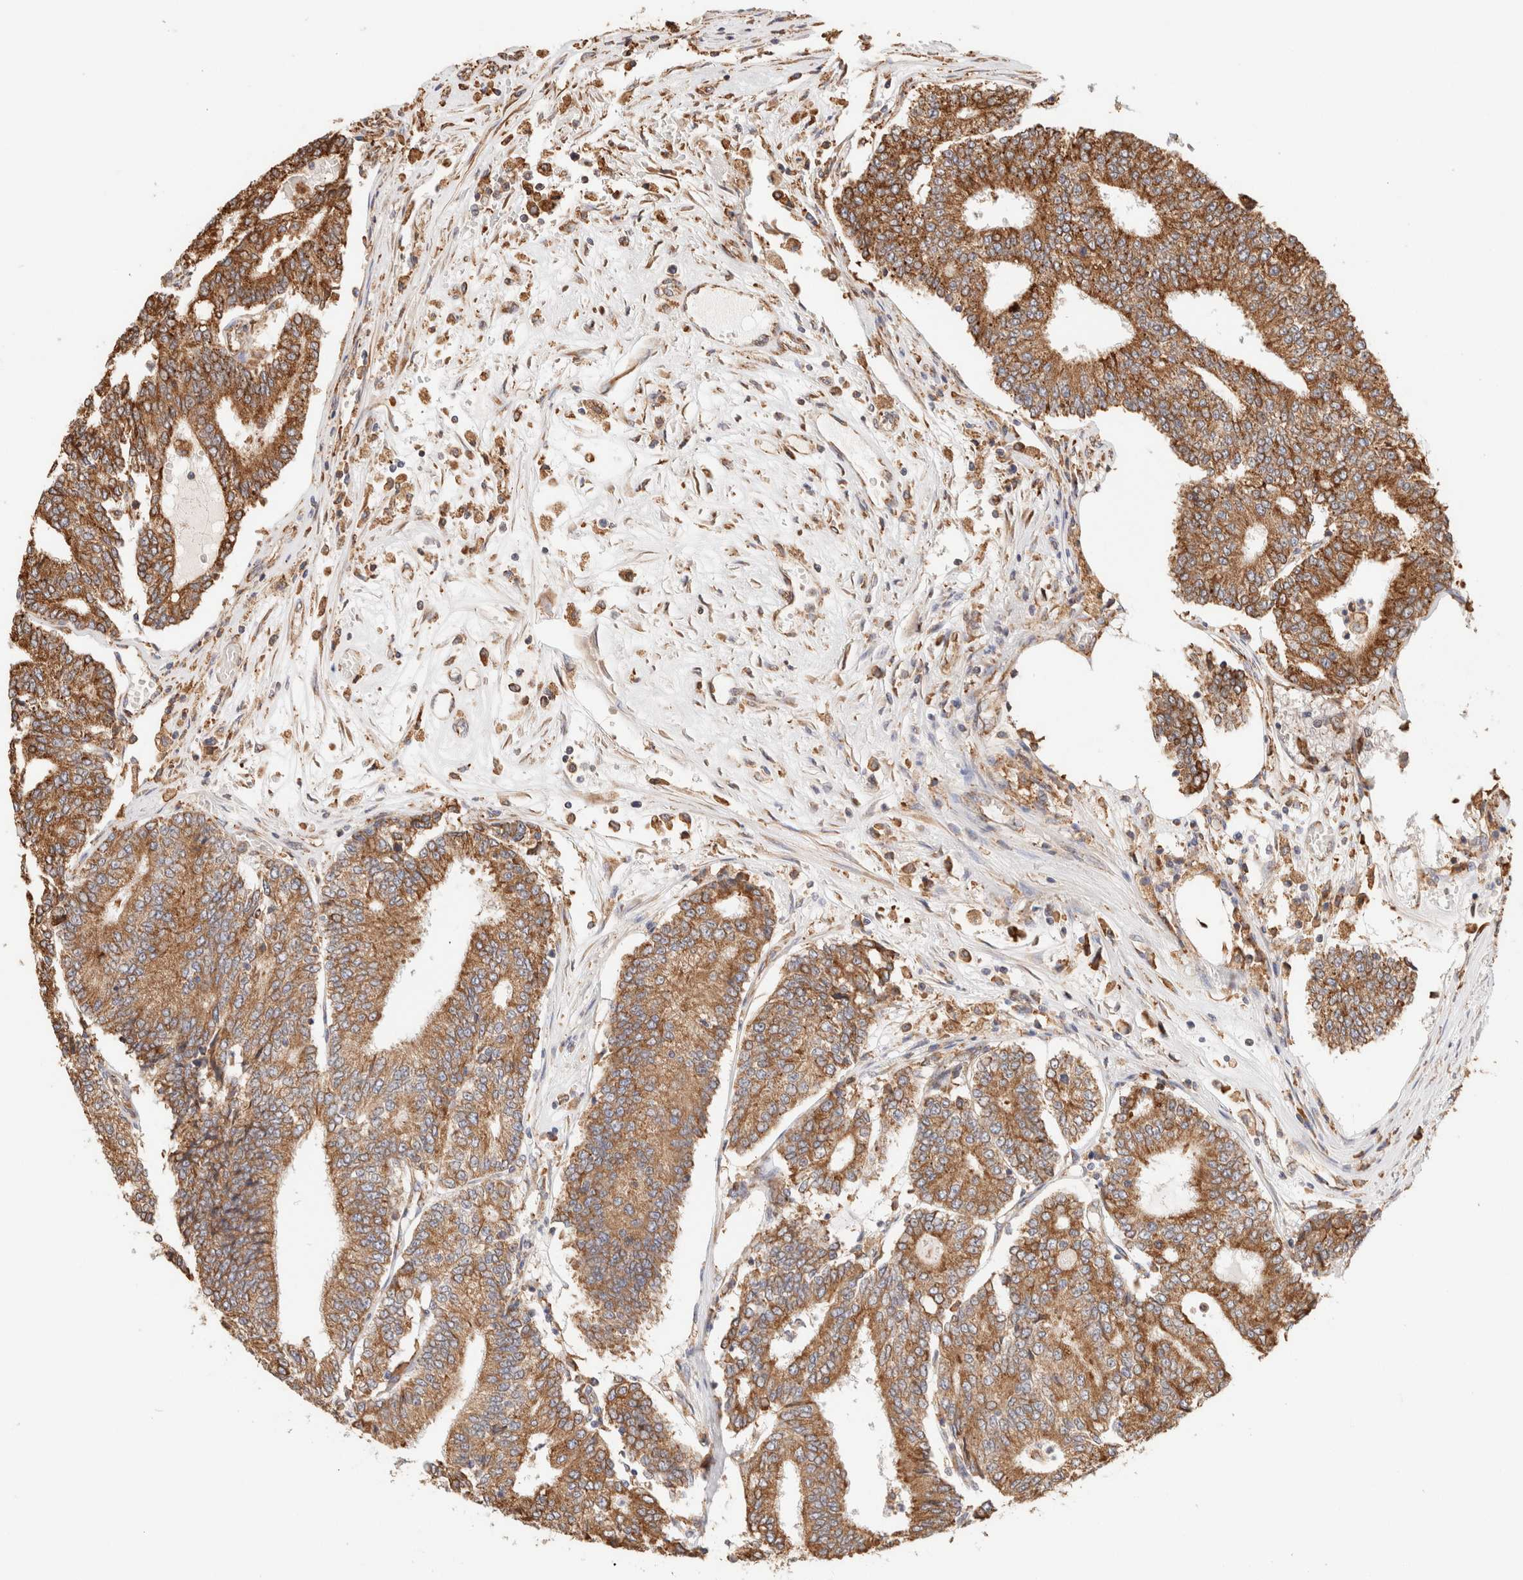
{"staining": {"intensity": "strong", "quantity": ">75%", "location": "cytoplasmic/membranous"}, "tissue": "prostate cancer", "cell_type": "Tumor cells", "image_type": "cancer", "snomed": [{"axis": "morphology", "description": "Normal tissue, NOS"}, {"axis": "morphology", "description": "Adenocarcinoma, High grade"}, {"axis": "topography", "description": "Prostate"}, {"axis": "topography", "description": "Seminal veicle"}], "caption": "Brown immunohistochemical staining in prostate cancer displays strong cytoplasmic/membranous staining in approximately >75% of tumor cells.", "gene": "FER", "patient": {"sex": "male", "age": 55}}